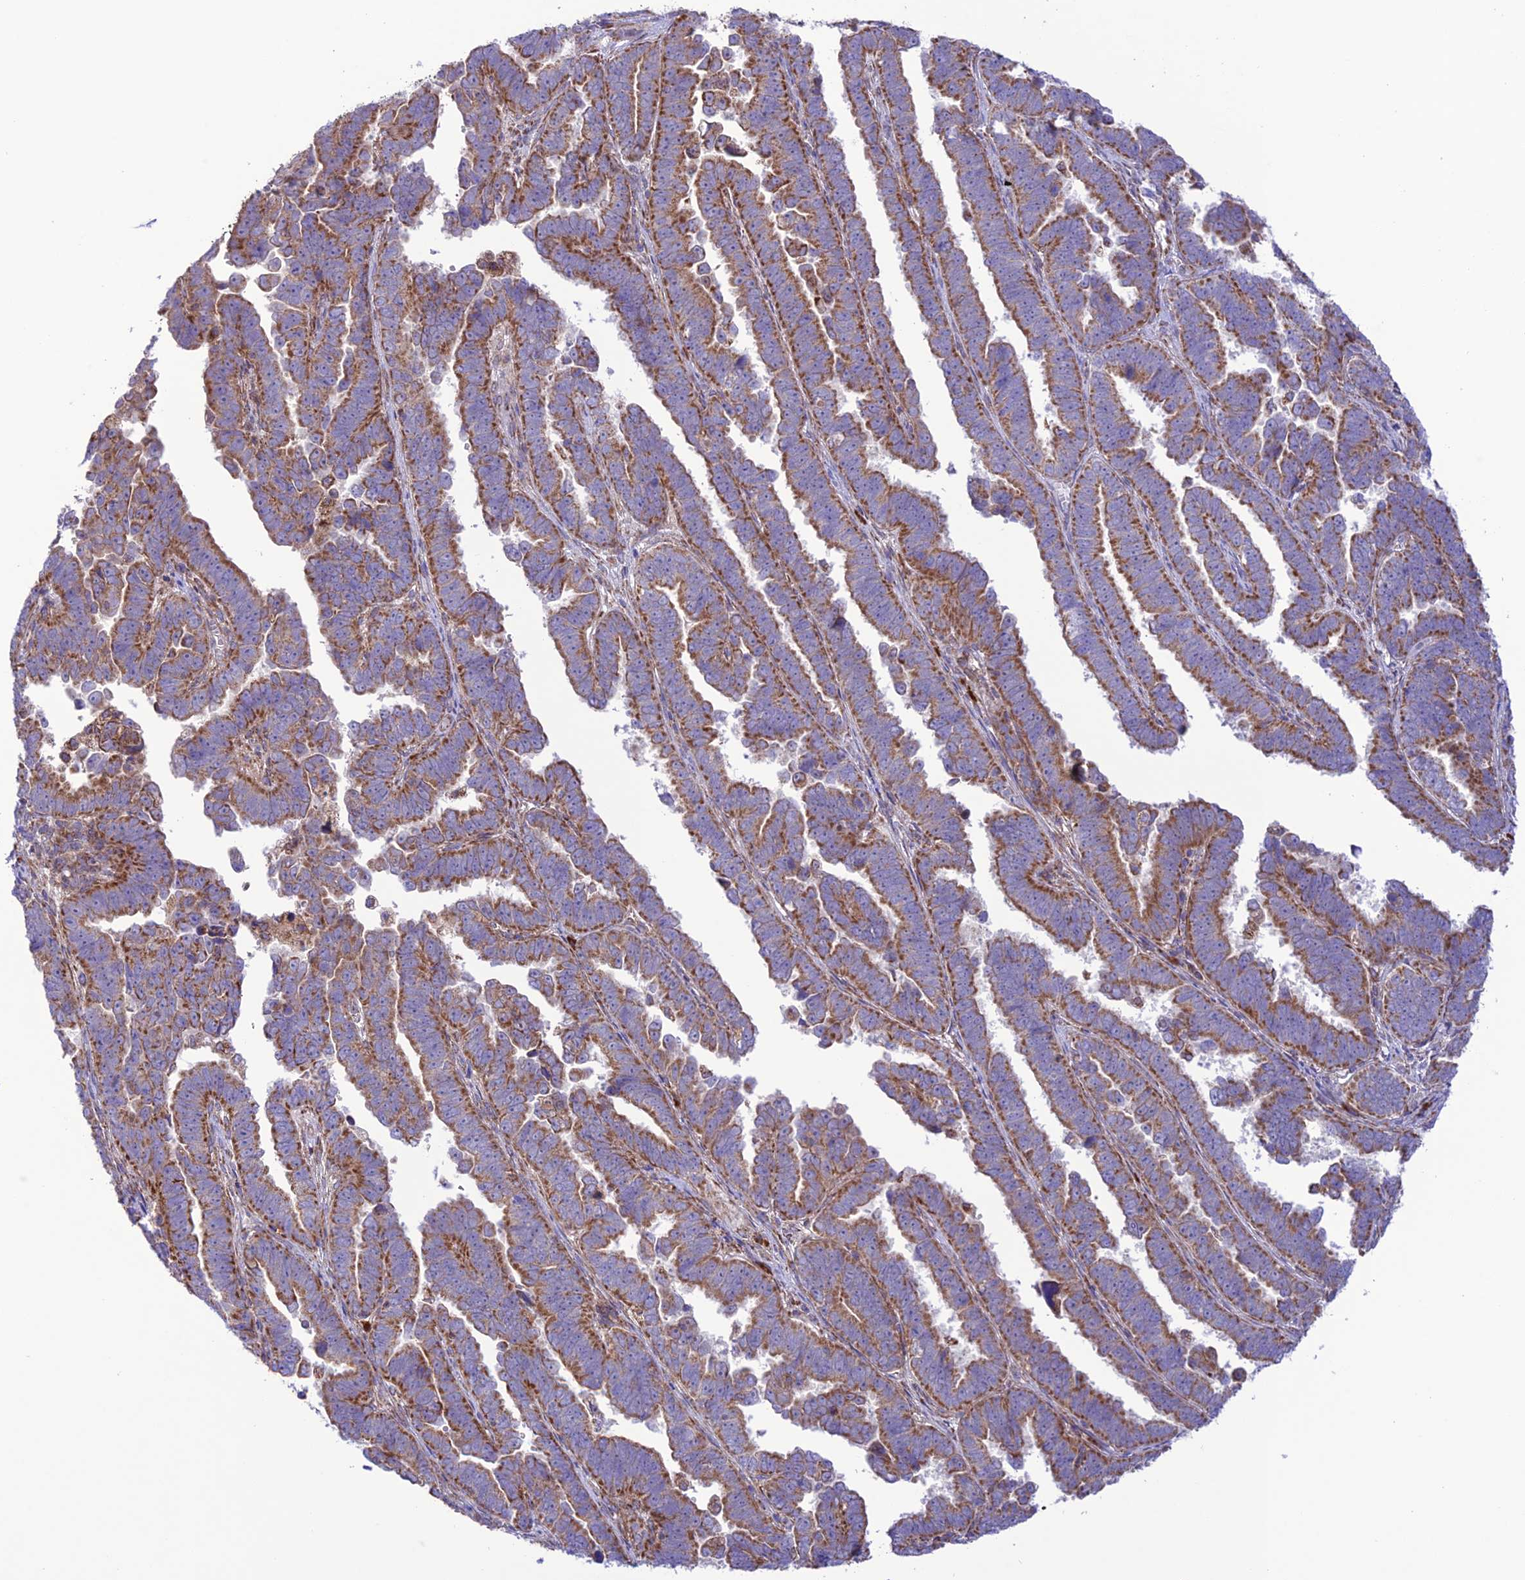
{"staining": {"intensity": "strong", "quantity": ">75%", "location": "cytoplasmic/membranous"}, "tissue": "endometrial cancer", "cell_type": "Tumor cells", "image_type": "cancer", "snomed": [{"axis": "morphology", "description": "Adenocarcinoma, NOS"}, {"axis": "topography", "description": "Endometrium"}], "caption": "This is an image of immunohistochemistry (IHC) staining of endometrial cancer, which shows strong staining in the cytoplasmic/membranous of tumor cells.", "gene": "UAP1L1", "patient": {"sex": "female", "age": 75}}